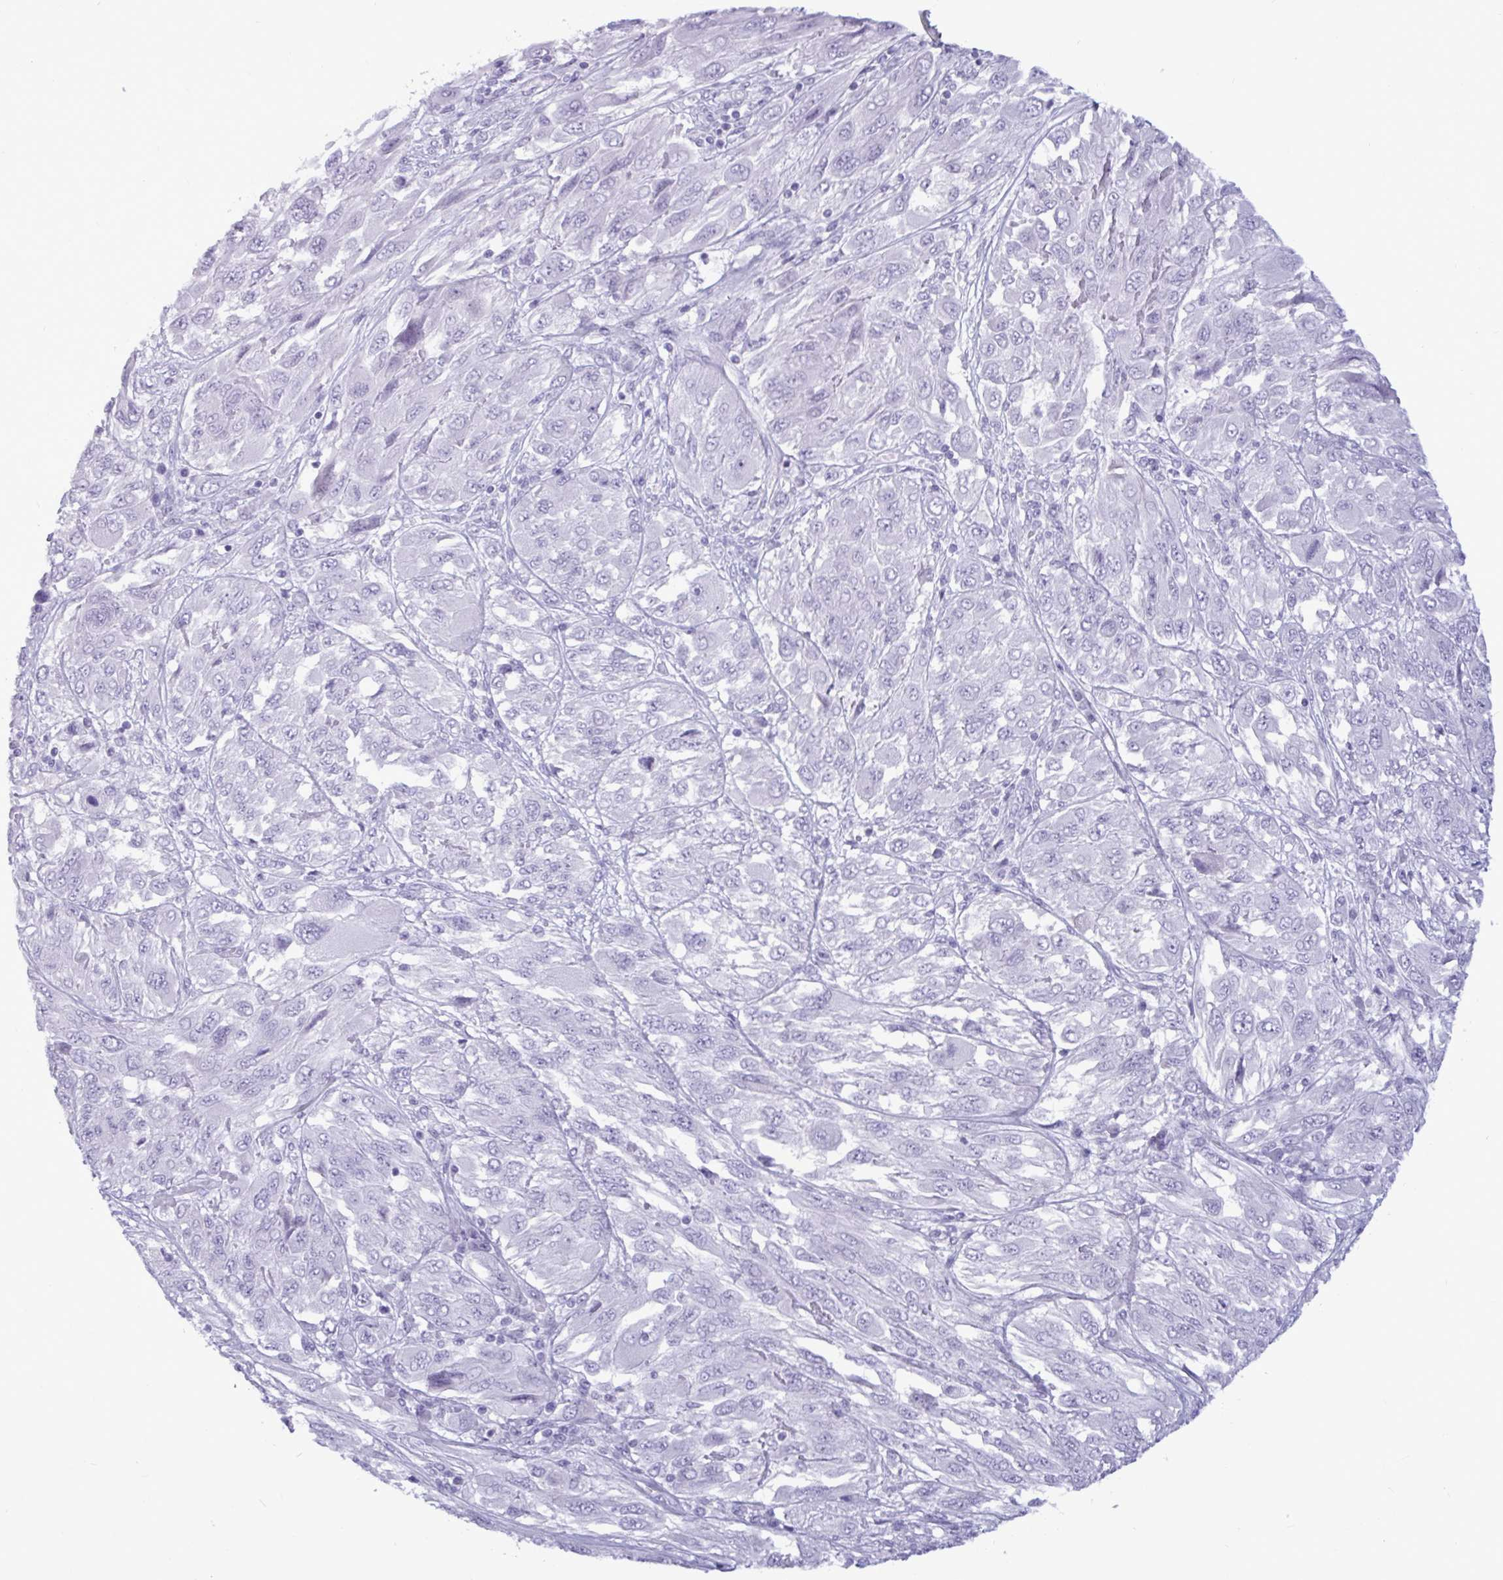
{"staining": {"intensity": "negative", "quantity": "none", "location": "none"}, "tissue": "melanoma", "cell_type": "Tumor cells", "image_type": "cancer", "snomed": [{"axis": "morphology", "description": "Malignant melanoma, NOS"}, {"axis": "topography", "description": "Skin"}], "caption": "DAB (3,3'-diaminobenzidine) immunohistochemical staining of malignant melanoma demonstrates no significant staining in tumor cells.", "gene": "BBS10", "patient": {"sex": "female", "age": 91}}